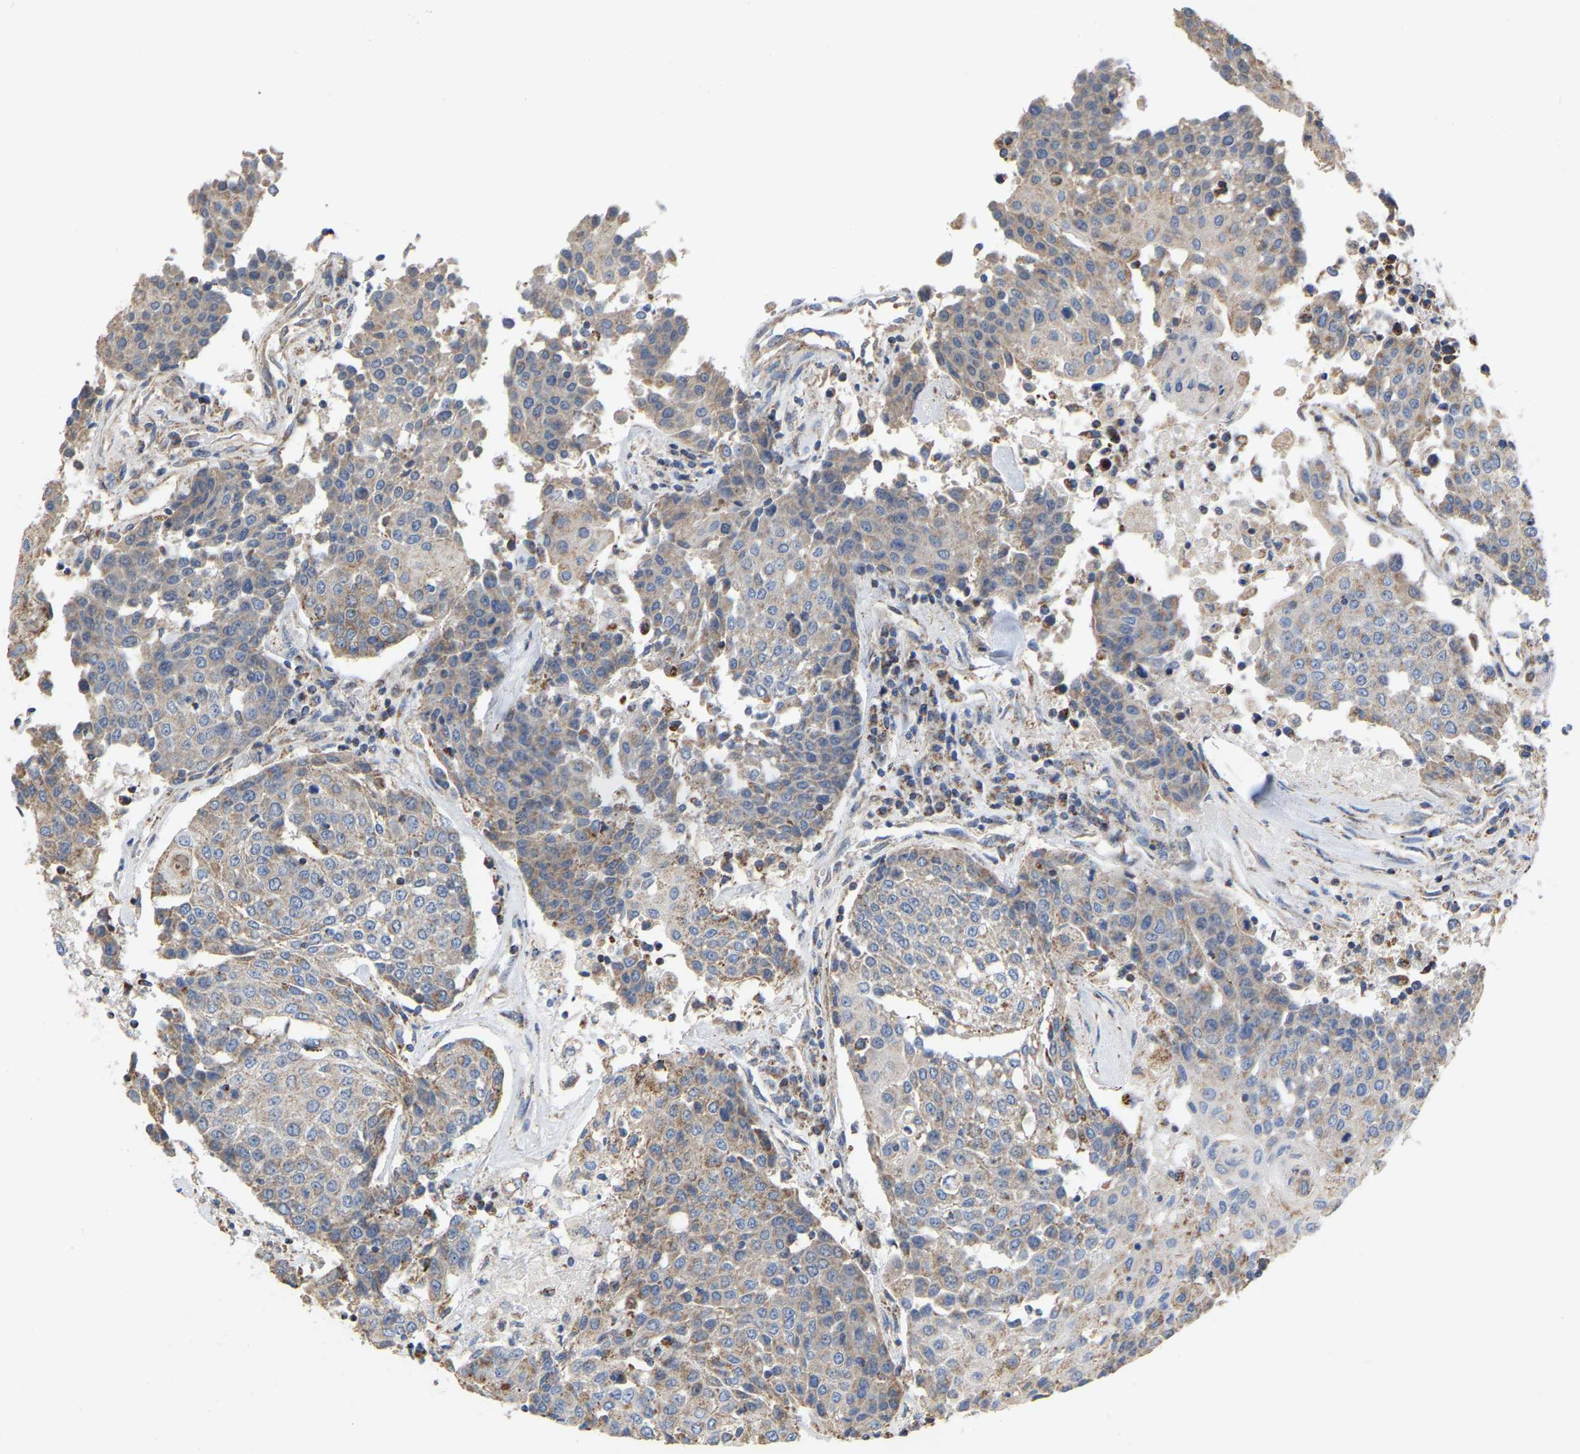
{"staining": {"intensity": "weak", "quantity": "25%-75%", "location": "cytoplasmic/membranous"}, "tissue": "urothelial cancer", "cell_type": "Tumor cells", "image_type": "cancer", "snomed": [{"axis": "morphology", "description": "Urothelial carcinoma, High grade"}, {"axis": "topography", "description": "Urinary bladder"}], "caption": "DAB immunohistochemical staining of urothelial cancer demonstrates weak cytoplasmic/membranous protein staining in about 25%-75% of tumor cells. (Brightfield microscopy of DAB IHC at high magnification).", "gene": "CBLB", "patient": {"sex": "female", "age": 85}}